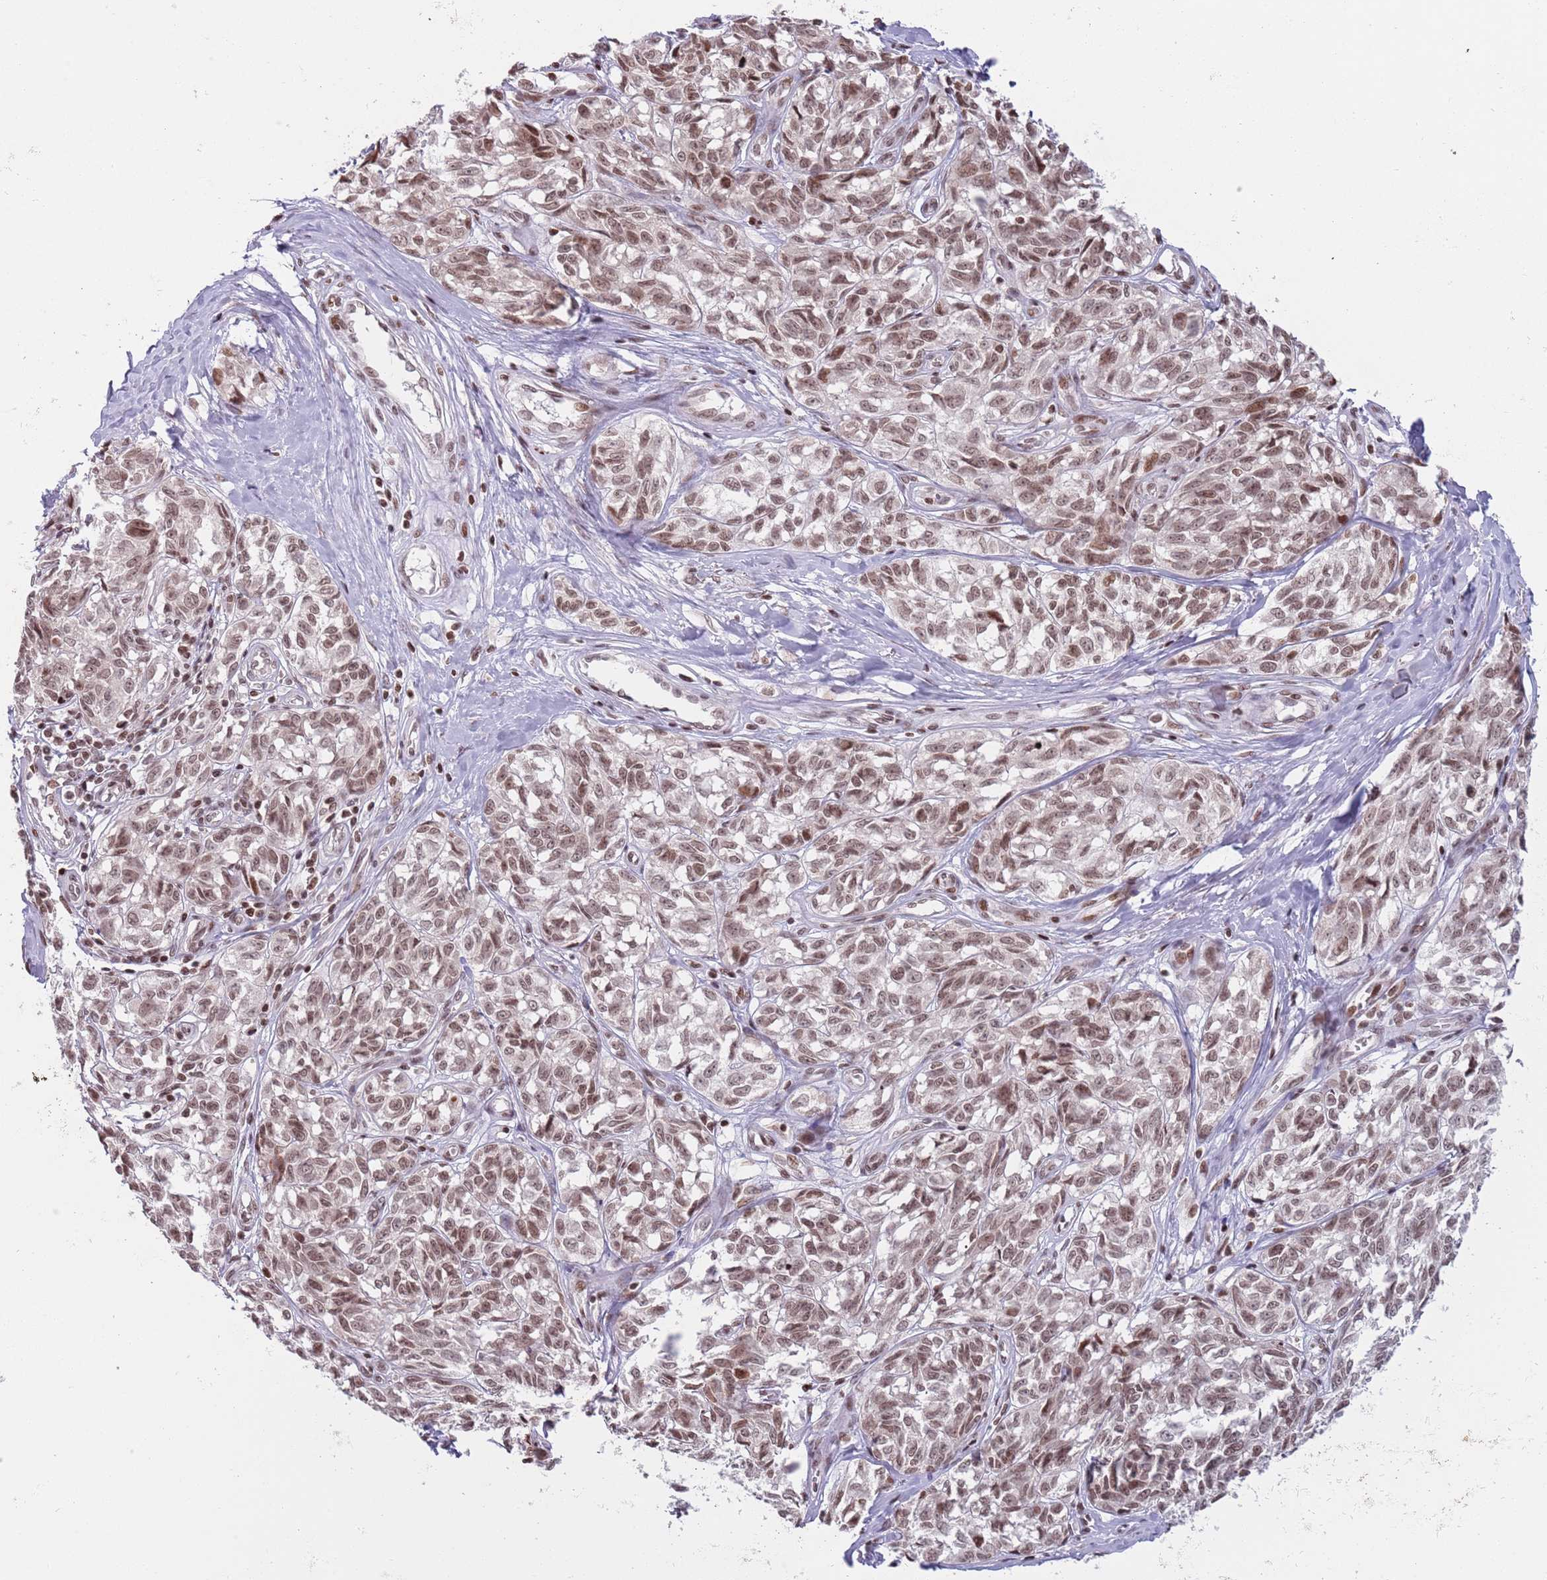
{"staining": {"intensity": "moderate", "quantity": ">75%", "location": "nuclear"}, "tissue": "melanoma", "cell_type": "Tumor cells", "image_type": "cancer", "snomed": [{"axis": "morphology", "description": "Normal tissue, NOS"}, {"axis": "morphology", "description": "Malignant melanoma, NOS"}, {"axis": "topography", "description": "Skin"}], "caption": "An image of human malignant melanoma stained for a protein exhibits moderate nuclear brown staining in tumor cells.", "gene": "SH3RF3", "patient": {"sex": "female", "age": 64}}